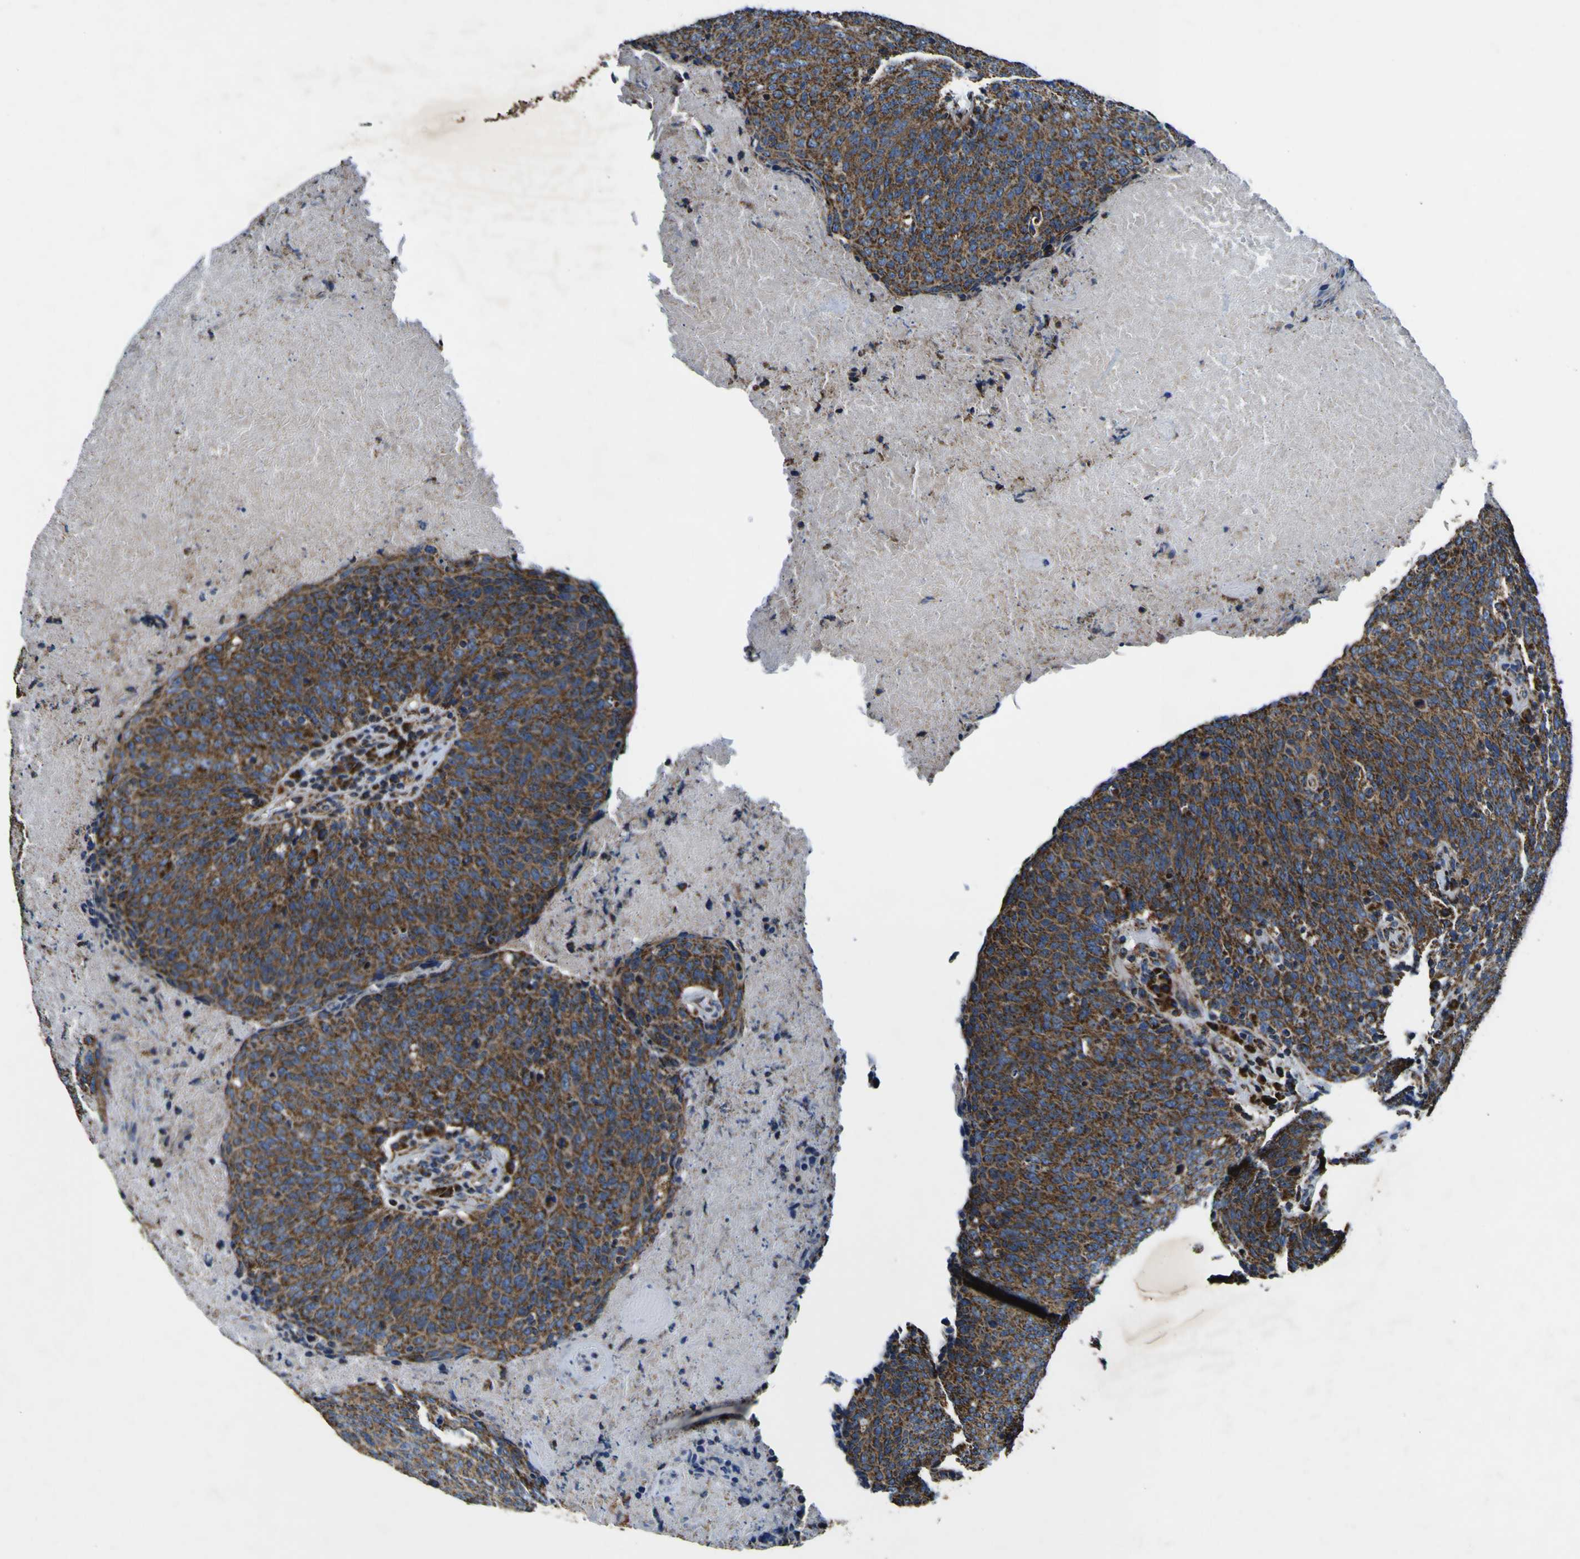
{"staining": {"intensity": "strong", "quantity": ">75%", "location": "cytoplasmic/membranous"}, "tissue": "head and neck cancer", "cell_type": "Tumor cells", "image_type": "cancer", "snomed": [{"axis": "morphology", "description": "Squamous cell carcinoma, NOS"}, {"axis": "morphology", "description": "Squamous cell carcinoma, metastatic, NOS"}, {"axis": "topography", "description": "Lymph node"}, {"axis": "topography", "description": "Head-Neck"}], "caption": "Protein expression analysis of metastatic squamous cell carcinoma (head and neck) demonstrates strong cytoplasmic/membranous expression in approximately >75% of tumor cells. The staining was performed using DAB (3,3'-diaminobenzidine), with brown indicating positive protein expression. Nuclei are stained blue with hematoxylin.", "gene": "PTRH2", "patient": {"sex": "male", "age": 62}}